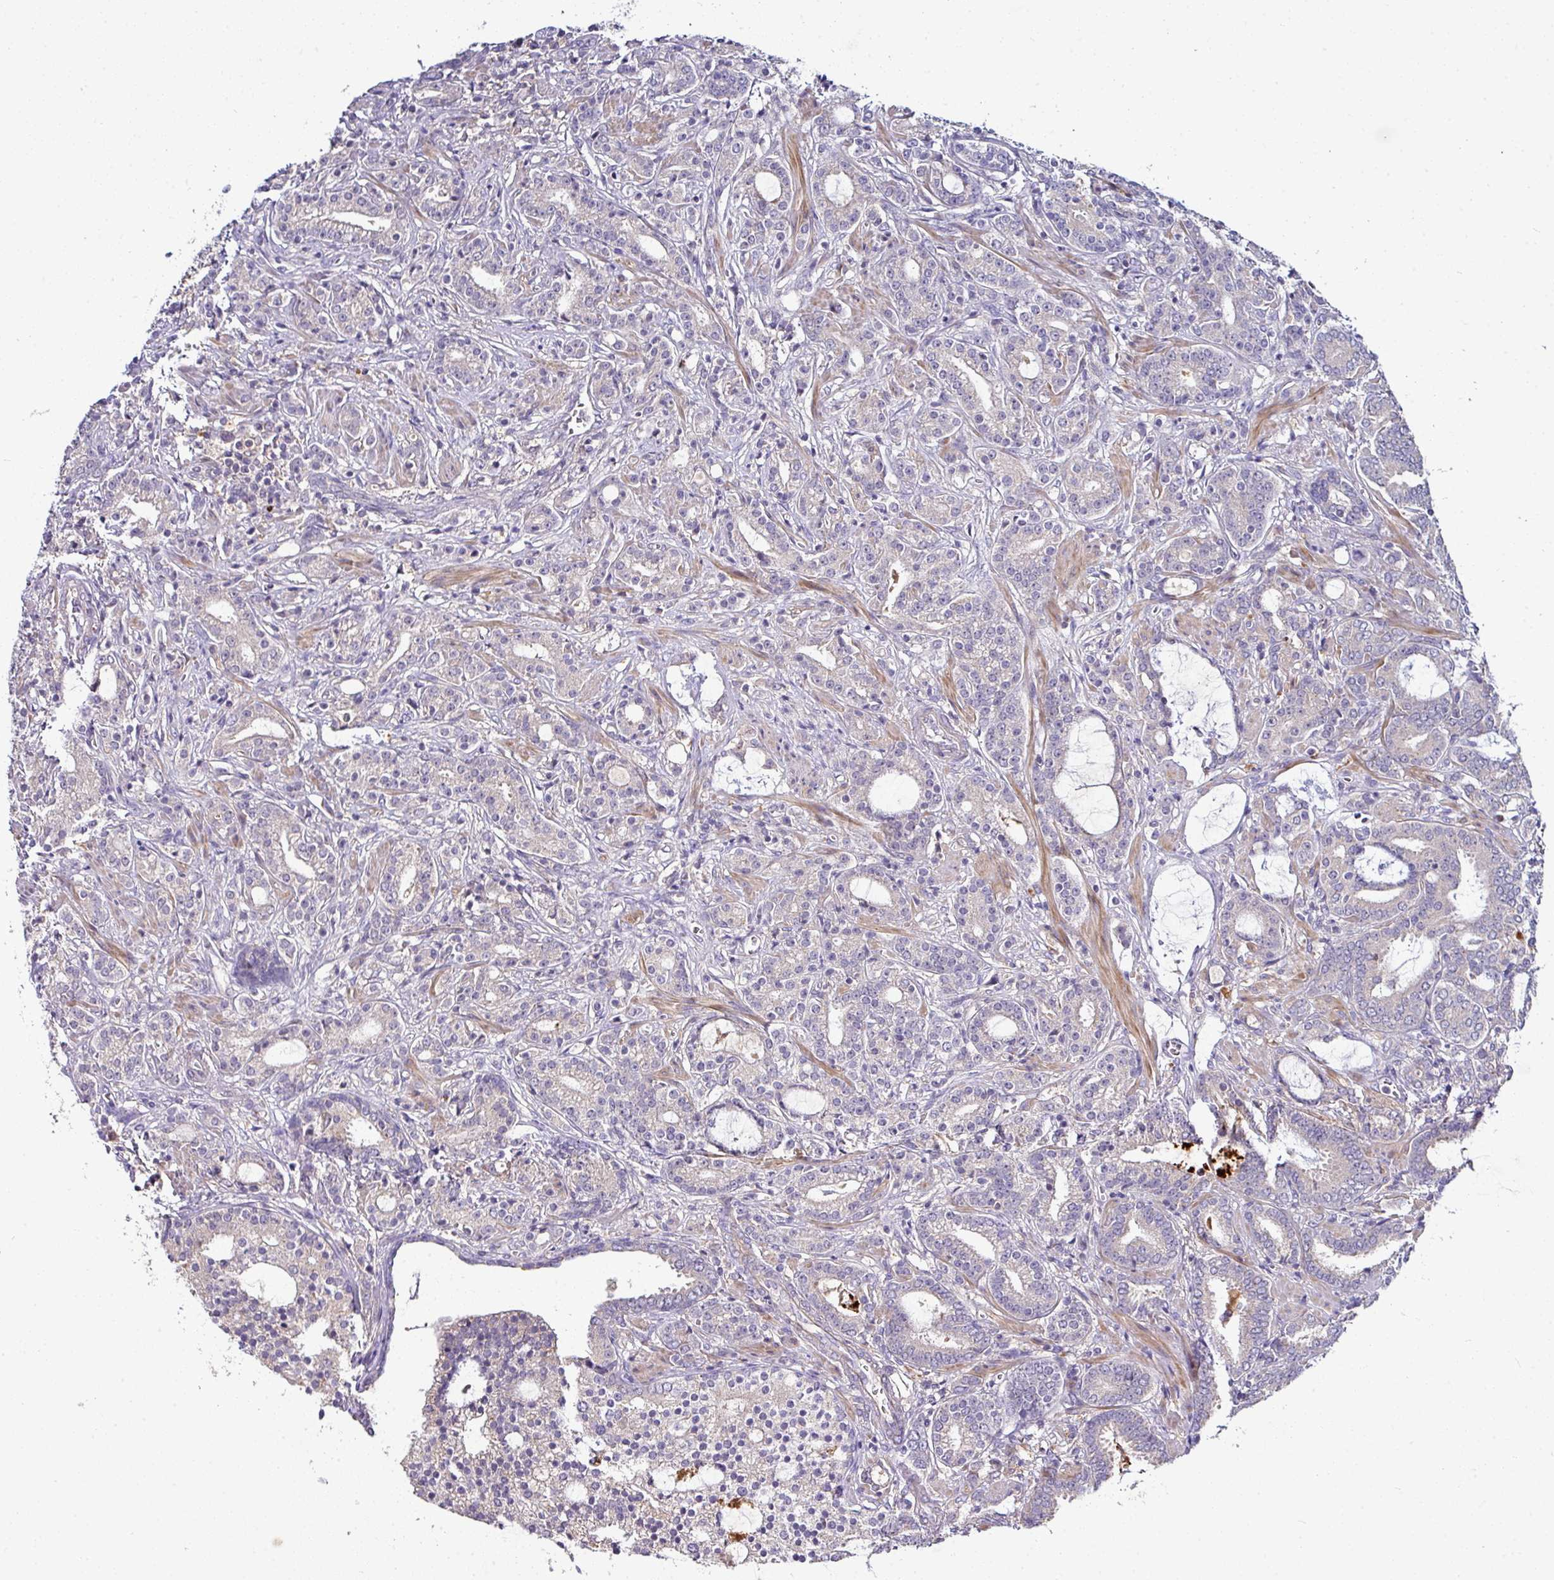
{"staining": {"intensity": "negative", "quantity": "none", "location": "none"}, "tissue": "prostate cancer", "cell_type": "Tumor cells", "image_type": "cancer", "snomed": [{"axis": "morphology", "description": "Adenocarcinoma, High grade"}, {"axis": "topography", "description": "Prostate and seminal vesicle, NOS"}], "caption": "Immunohistochemistry (IHC) image of prostate cancer stained for a protein (brown), which displays no expression in tumor cells.", "gene": "AEBP2", "patient": {"sex": "male", "age": 67}}